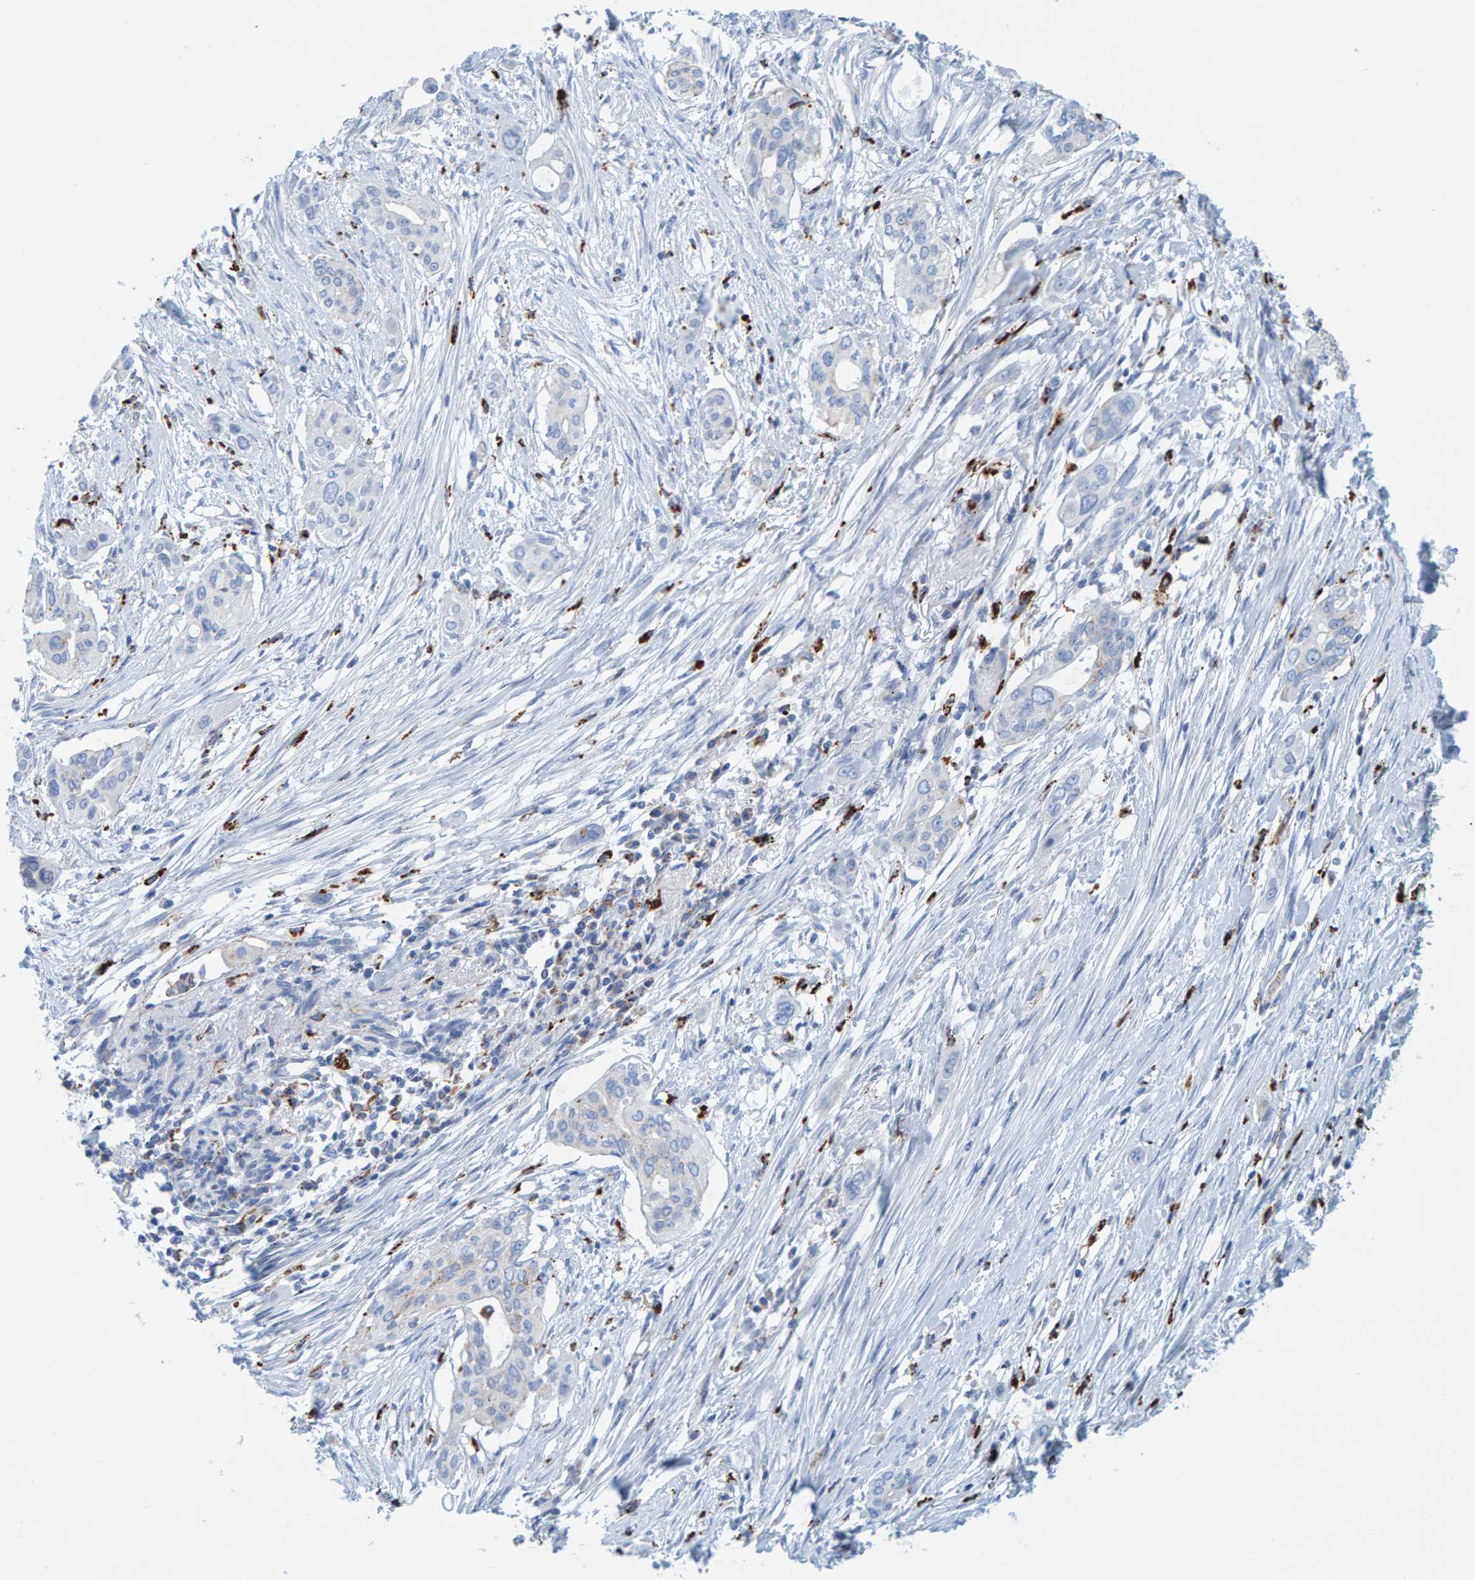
{"staining": {"intensity": "negative", "quantity": "none", "location": "none"}, "tissue": "pancreatic cancer", "cell_type": "Tumor cells", "image_type": "cancer", "snomed": [{"axis": "morphology", "description": "Adenocarcinoma, NOS"}, {"axis": "topography", "description": "Pancreas"}], "caption": "IHC micrograph of neoplastic tissue: human pancreatic cancer stained with DAB (3,3'-diaminobenzidine) displays no significant protein positivity in tumor cells. (Brightfield microscopy of DAB (3,3'-diaminobenzidine) IHC at high magnification).", "gene": "BIN3", "patient": {"sex": "female", "age": 60}}